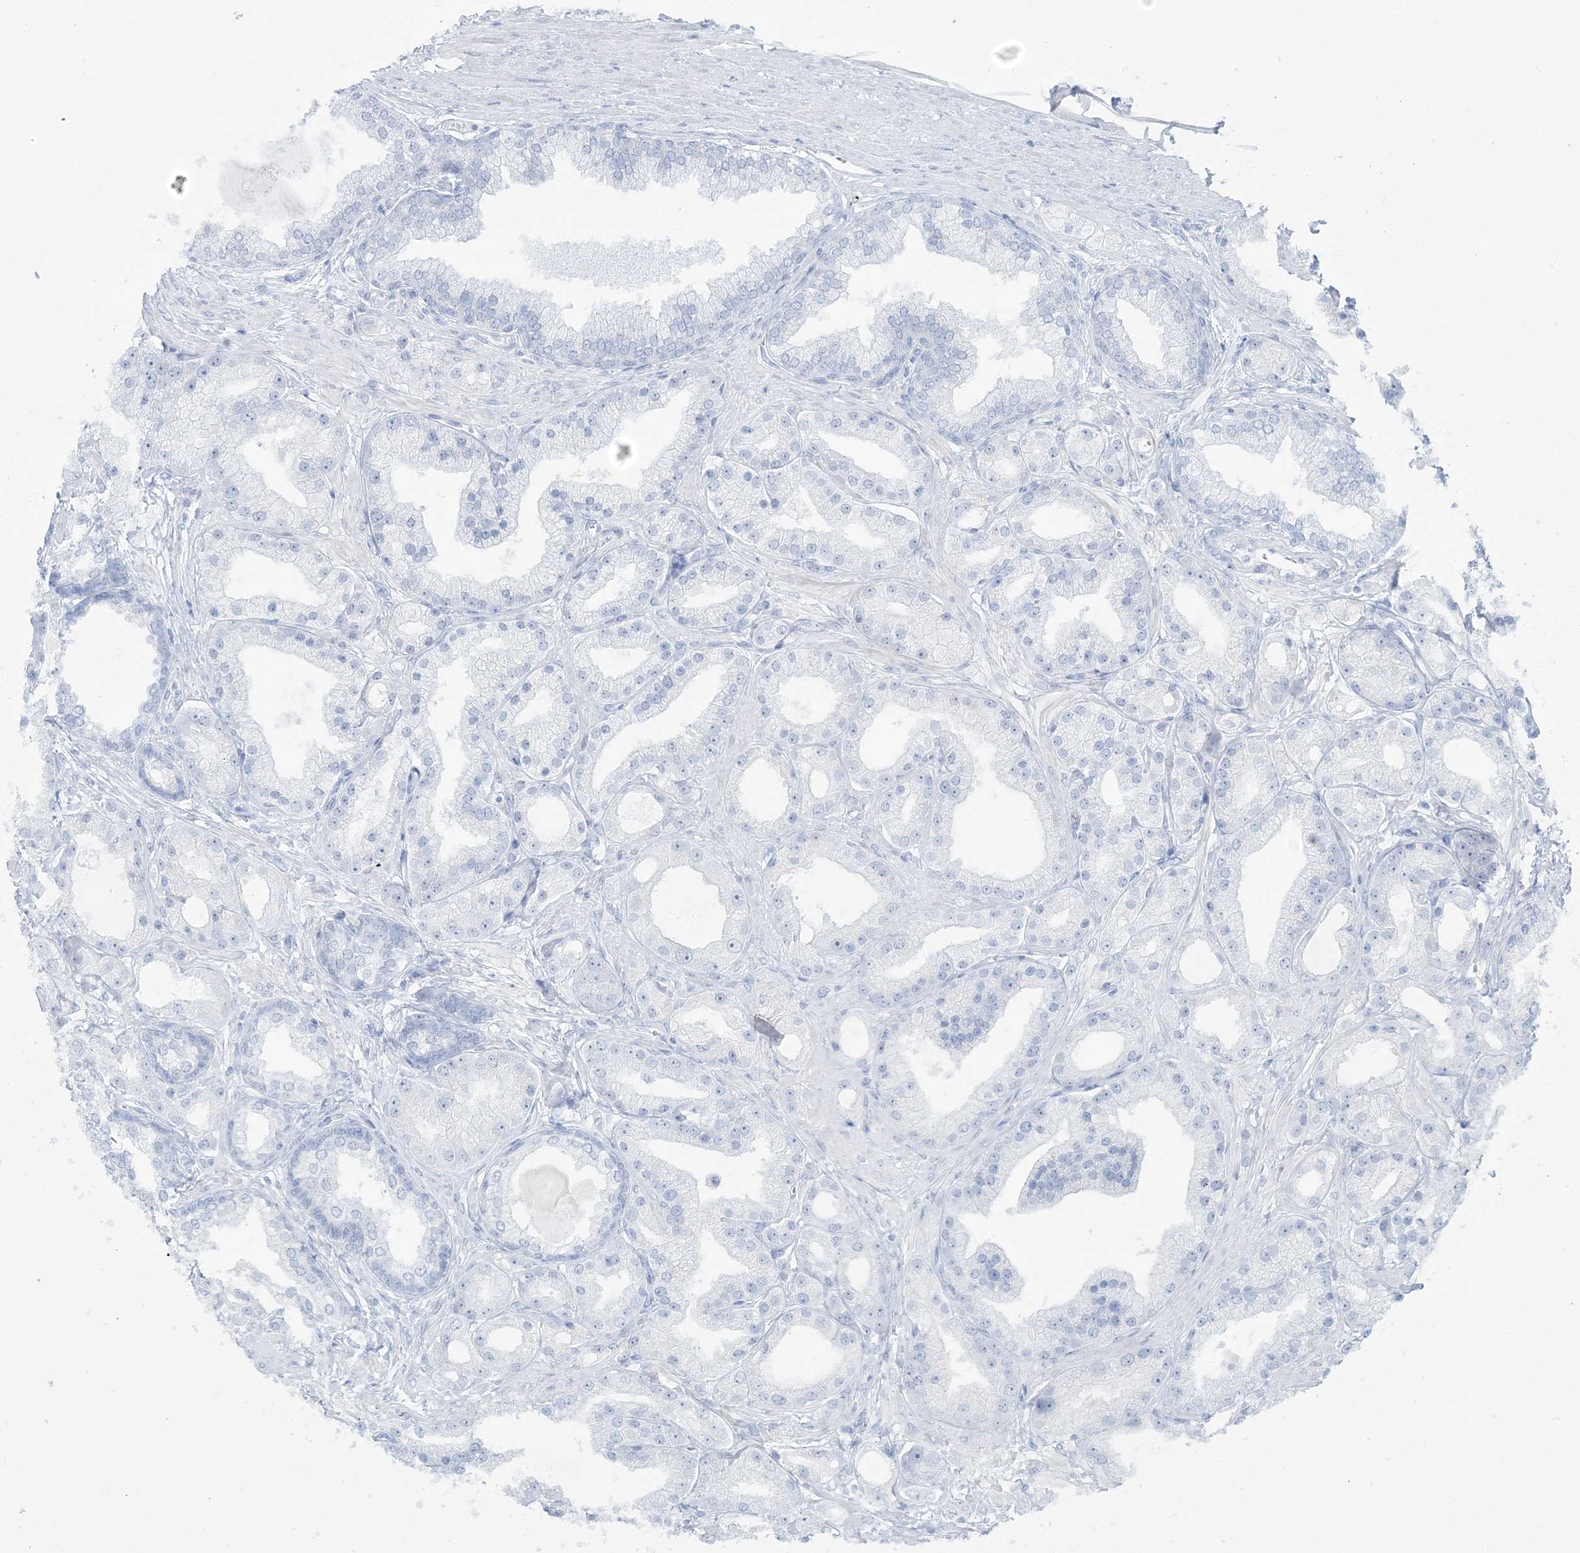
{"staining": {"intensity": "negative", "quantity": "none", "location": "none"}, "tissue": "prostate cancer", "cell_type": "Tumor cells", "image_type": "cancer", "snomed": [{"axis": "morphology", "description": "Adenocarcinoma, Low grade"}, {"axis": "topography", "description": "Prostate"}], "caption": "DAB (3,3'-diaminobenzidine) immunohistochemical staining of prostate adenocarcinoma (low-grade) reveals no significant staining in tumor cells.", "gene": "AGXT", "patient": {"sex": "male", "age": 67}}